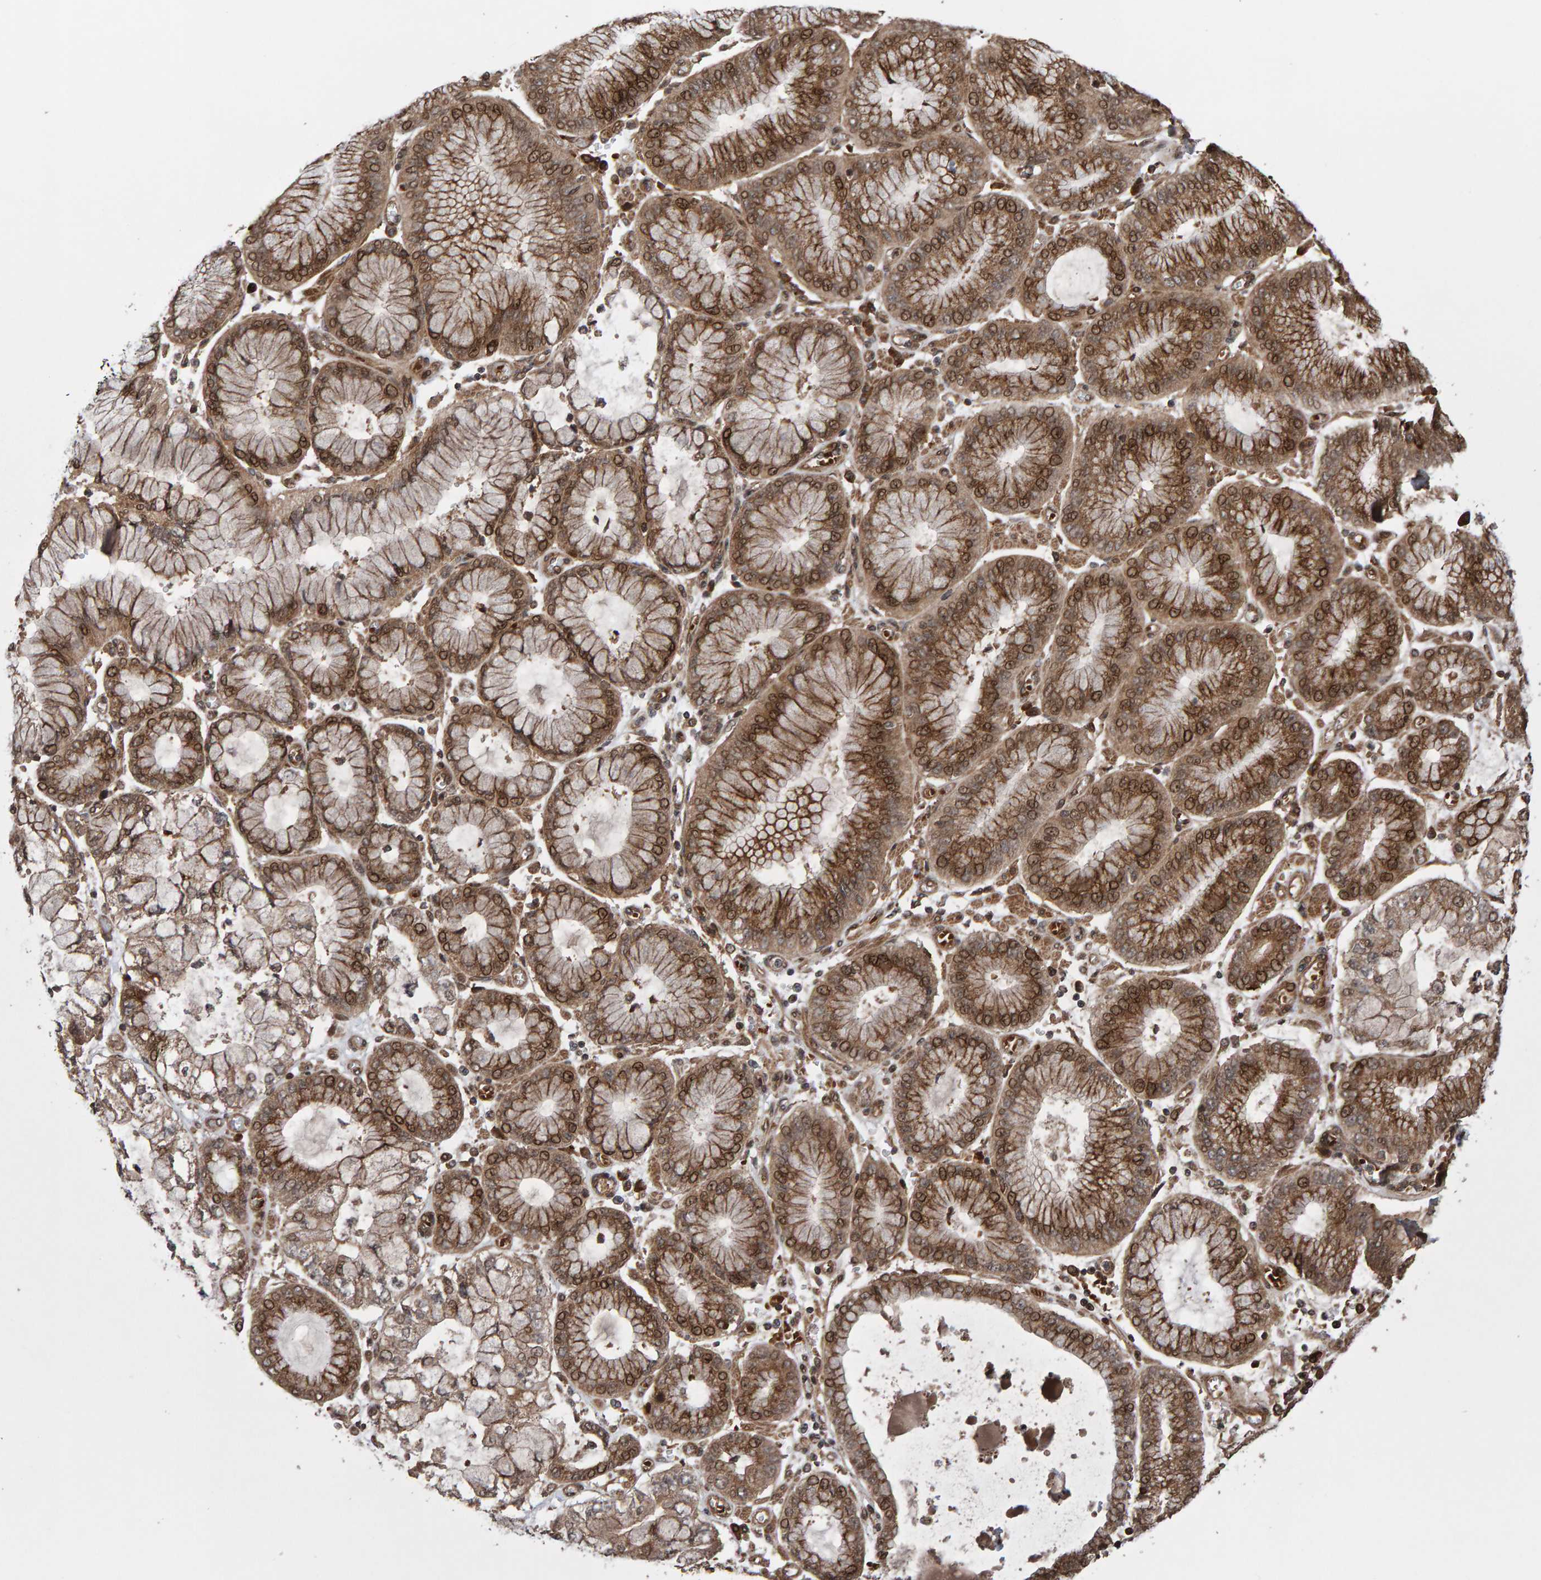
{"staining": {"intensity": "moderate", "quantity": ">75%", "location": "cytoplasmic/membranous"}, "tissue": "stomach cancer", "cell_type": "Tumor cells", "image_type": "cancer", "snomed": [{"axis": "morphology", "description": "Adenocarcinoma, NOS"}, {"axis": "topography", "description": "Stomach"}], "caption": "Brown immunohistochemical staining in human stomach cancer exhibits moderate cytoplasmic/membranous staining in approximately >75% of tumor cells.", "gene": "PECR", "patient": {"sex": "male", "age": 76}}